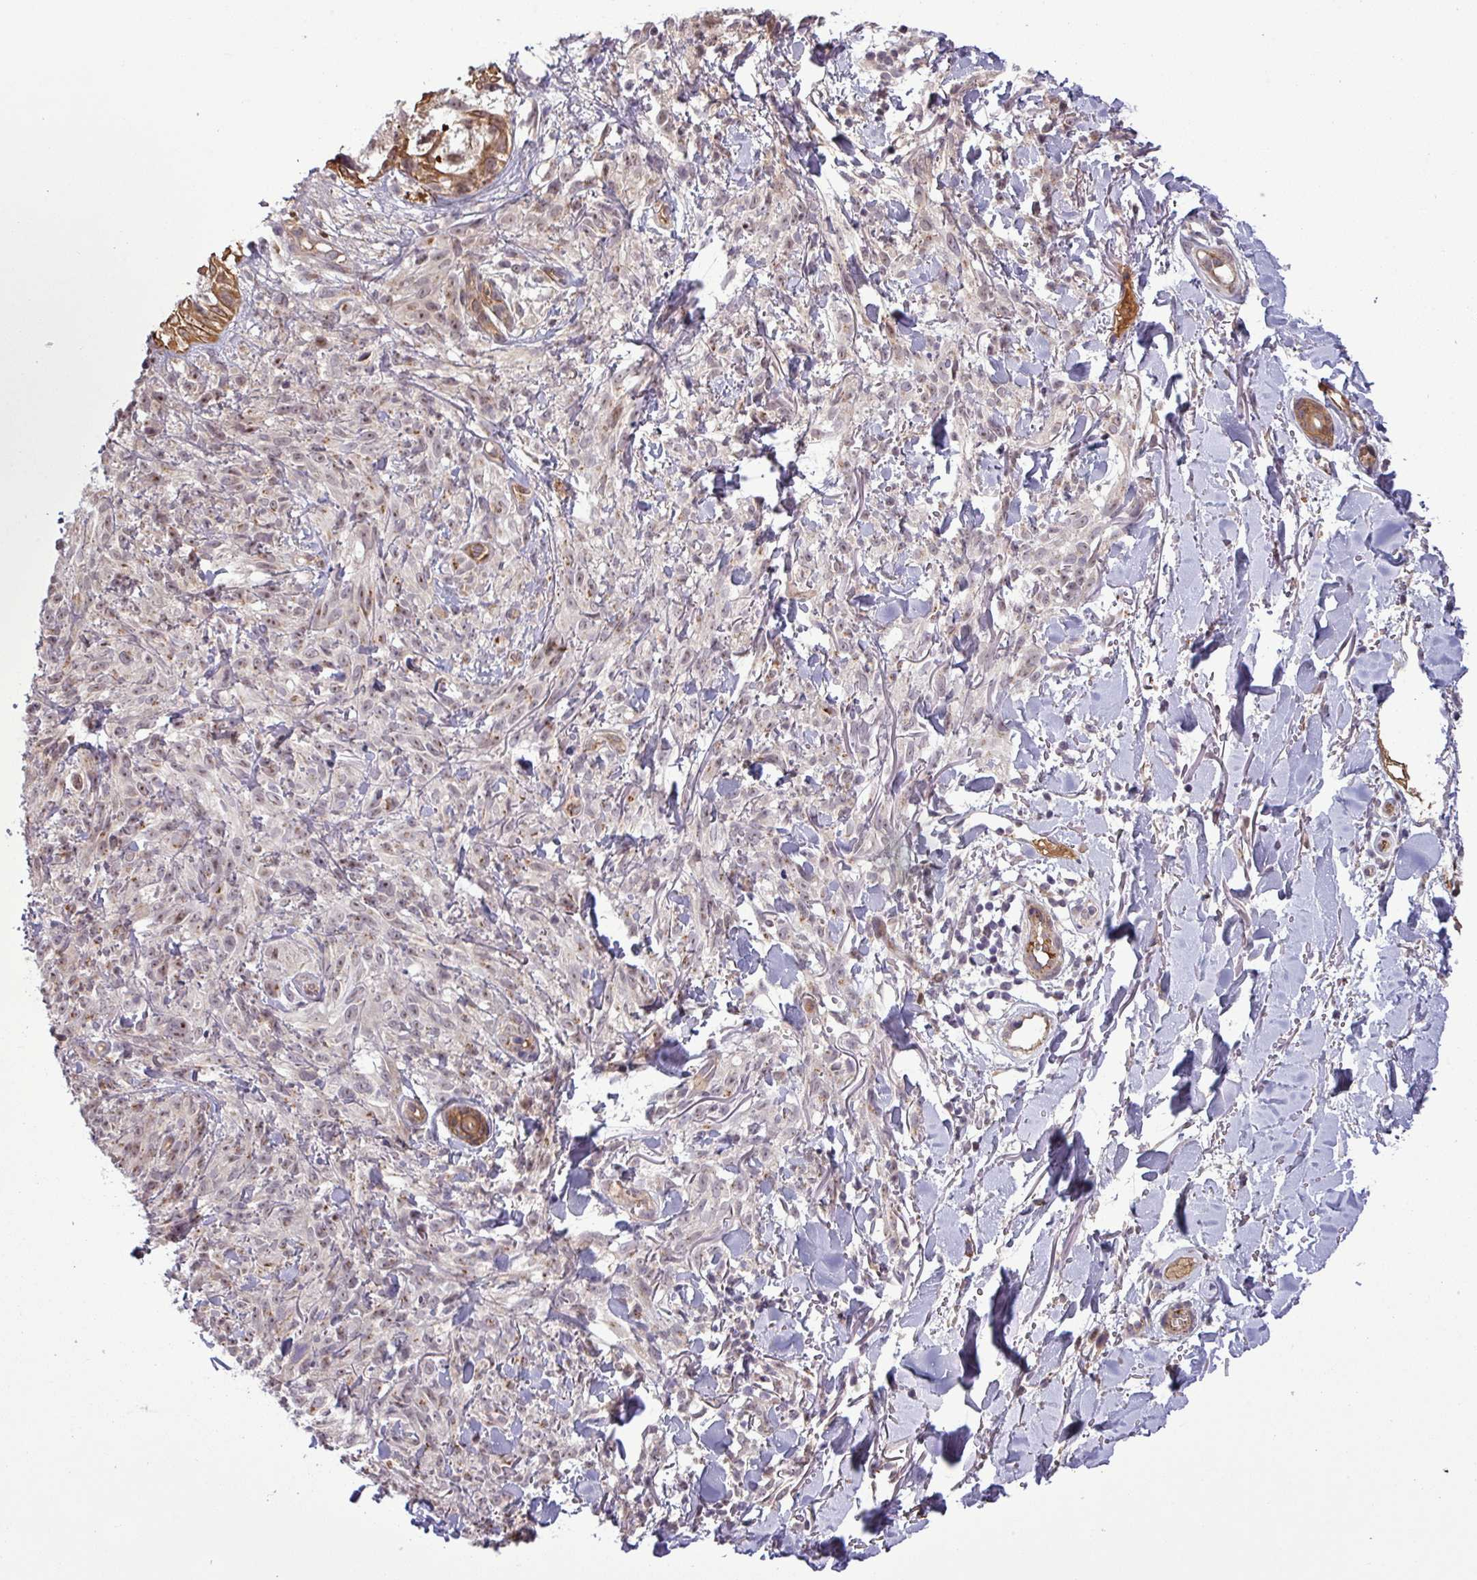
{"staining": {"intensity": "weak", "quantity": "<25%", "location": "nuclear"}, "tissue": "melanoma", "cell_type": "Tumor cells", "image_type": "cancer", "snomed": [{"axis": "morphology", "description": "Malignant melanoma, NOS"}, {"axis": "topography", "description": "Skin of forearm"}], "caption": "Malignant melanoma was stained to show a protein in brown. There is no significant staining in tumor cells.", "gene": "PCDH1", "patient": {"sex": "female", "age": 65}}